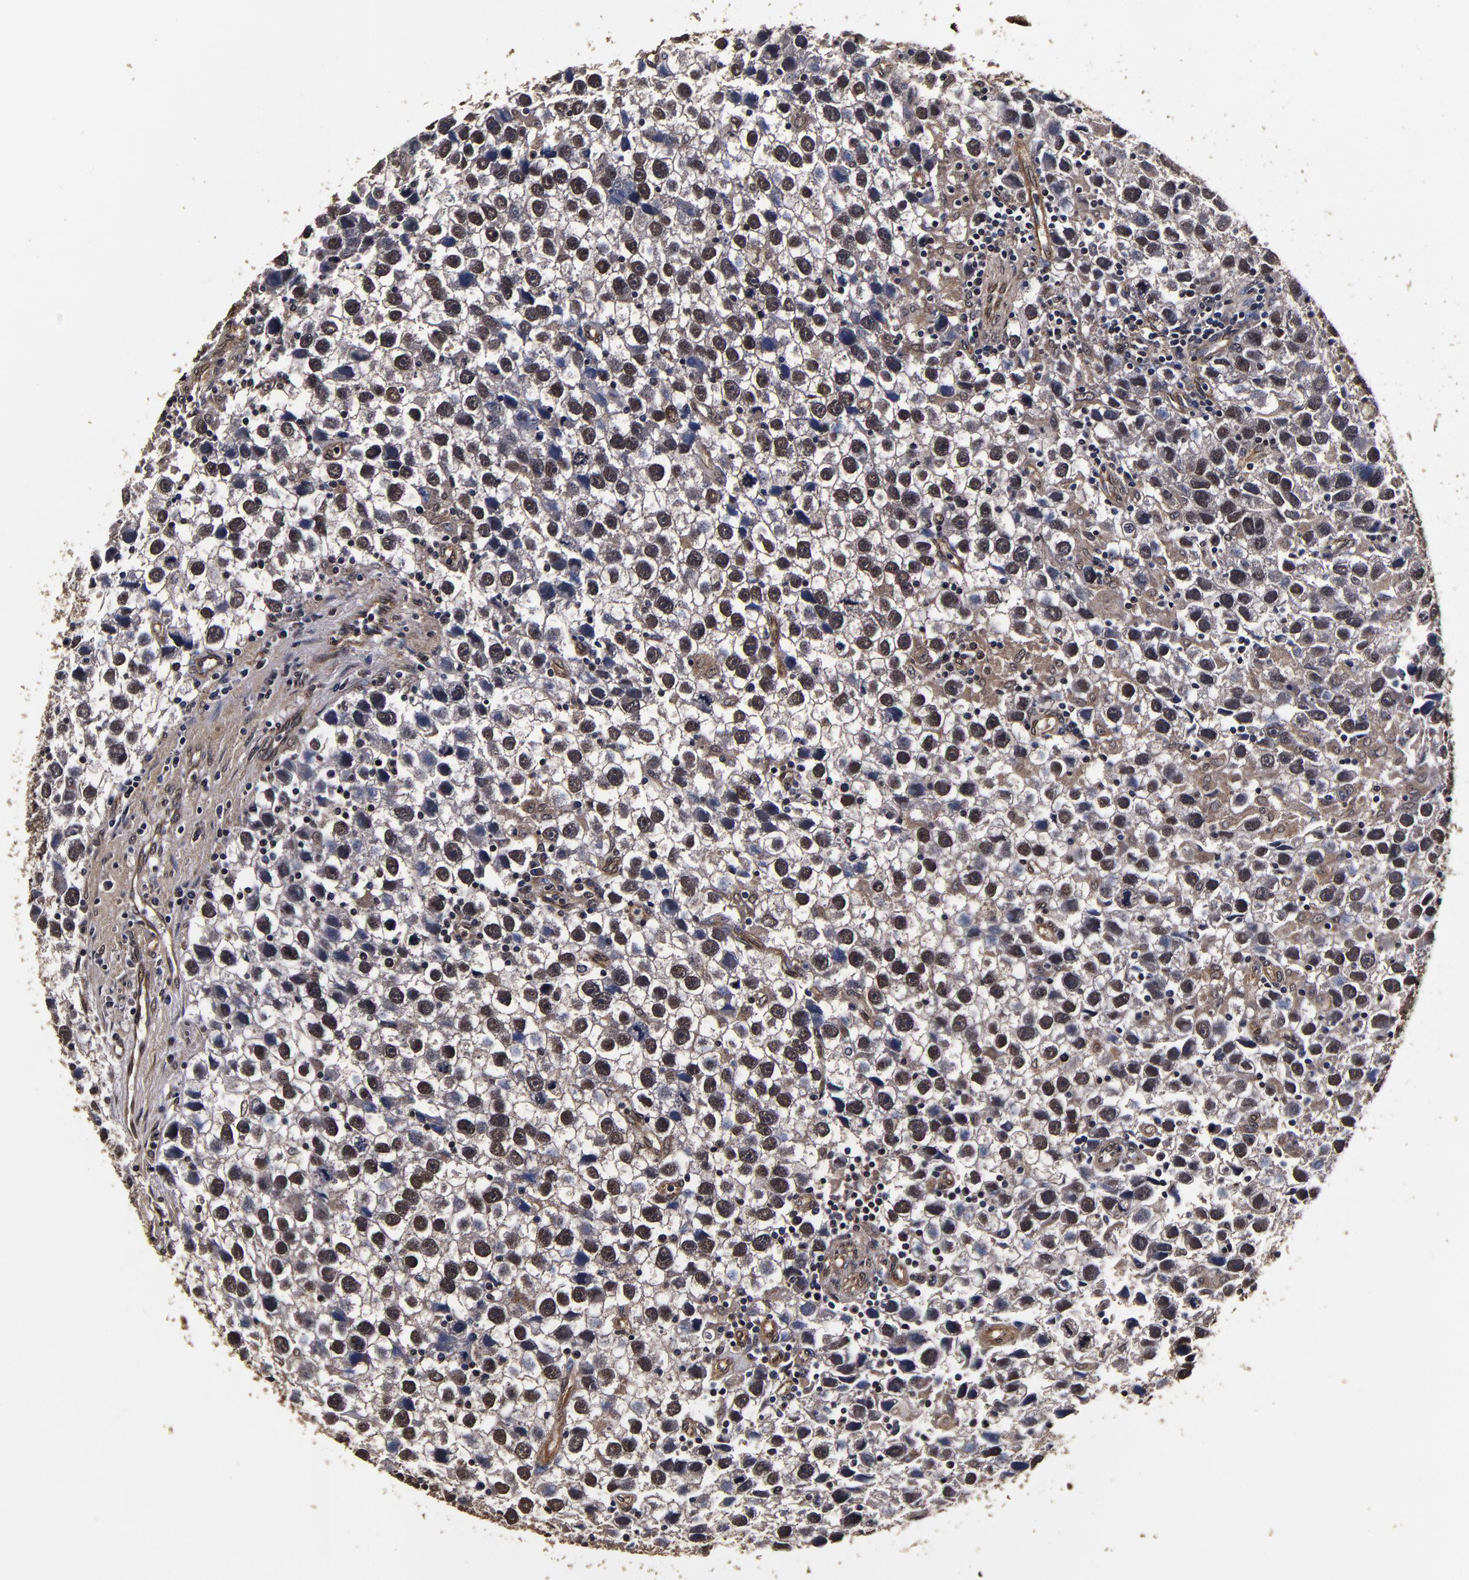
{"staining": {"intensity": "moderate", "quantity": "25%-75%", "location": "cytoplasmic/membranous,nuclear"}, "tissue": "testis cancer", "cell_type": "Tumor cells", "image_type": "cancer", "snomed": [{"axis": "morphology", "description": "Seminoma, NOS"}, {"axis": "topography", "description": "Testis"}], "caption": "IHC of testis cancer reveals medium levels of moderate cytoplasmic/membranous and nuclear staining in approximately 25%-75% of tumor cells.", "gene": "MMP15", "patient": {"sex": "male", "age": 43}}